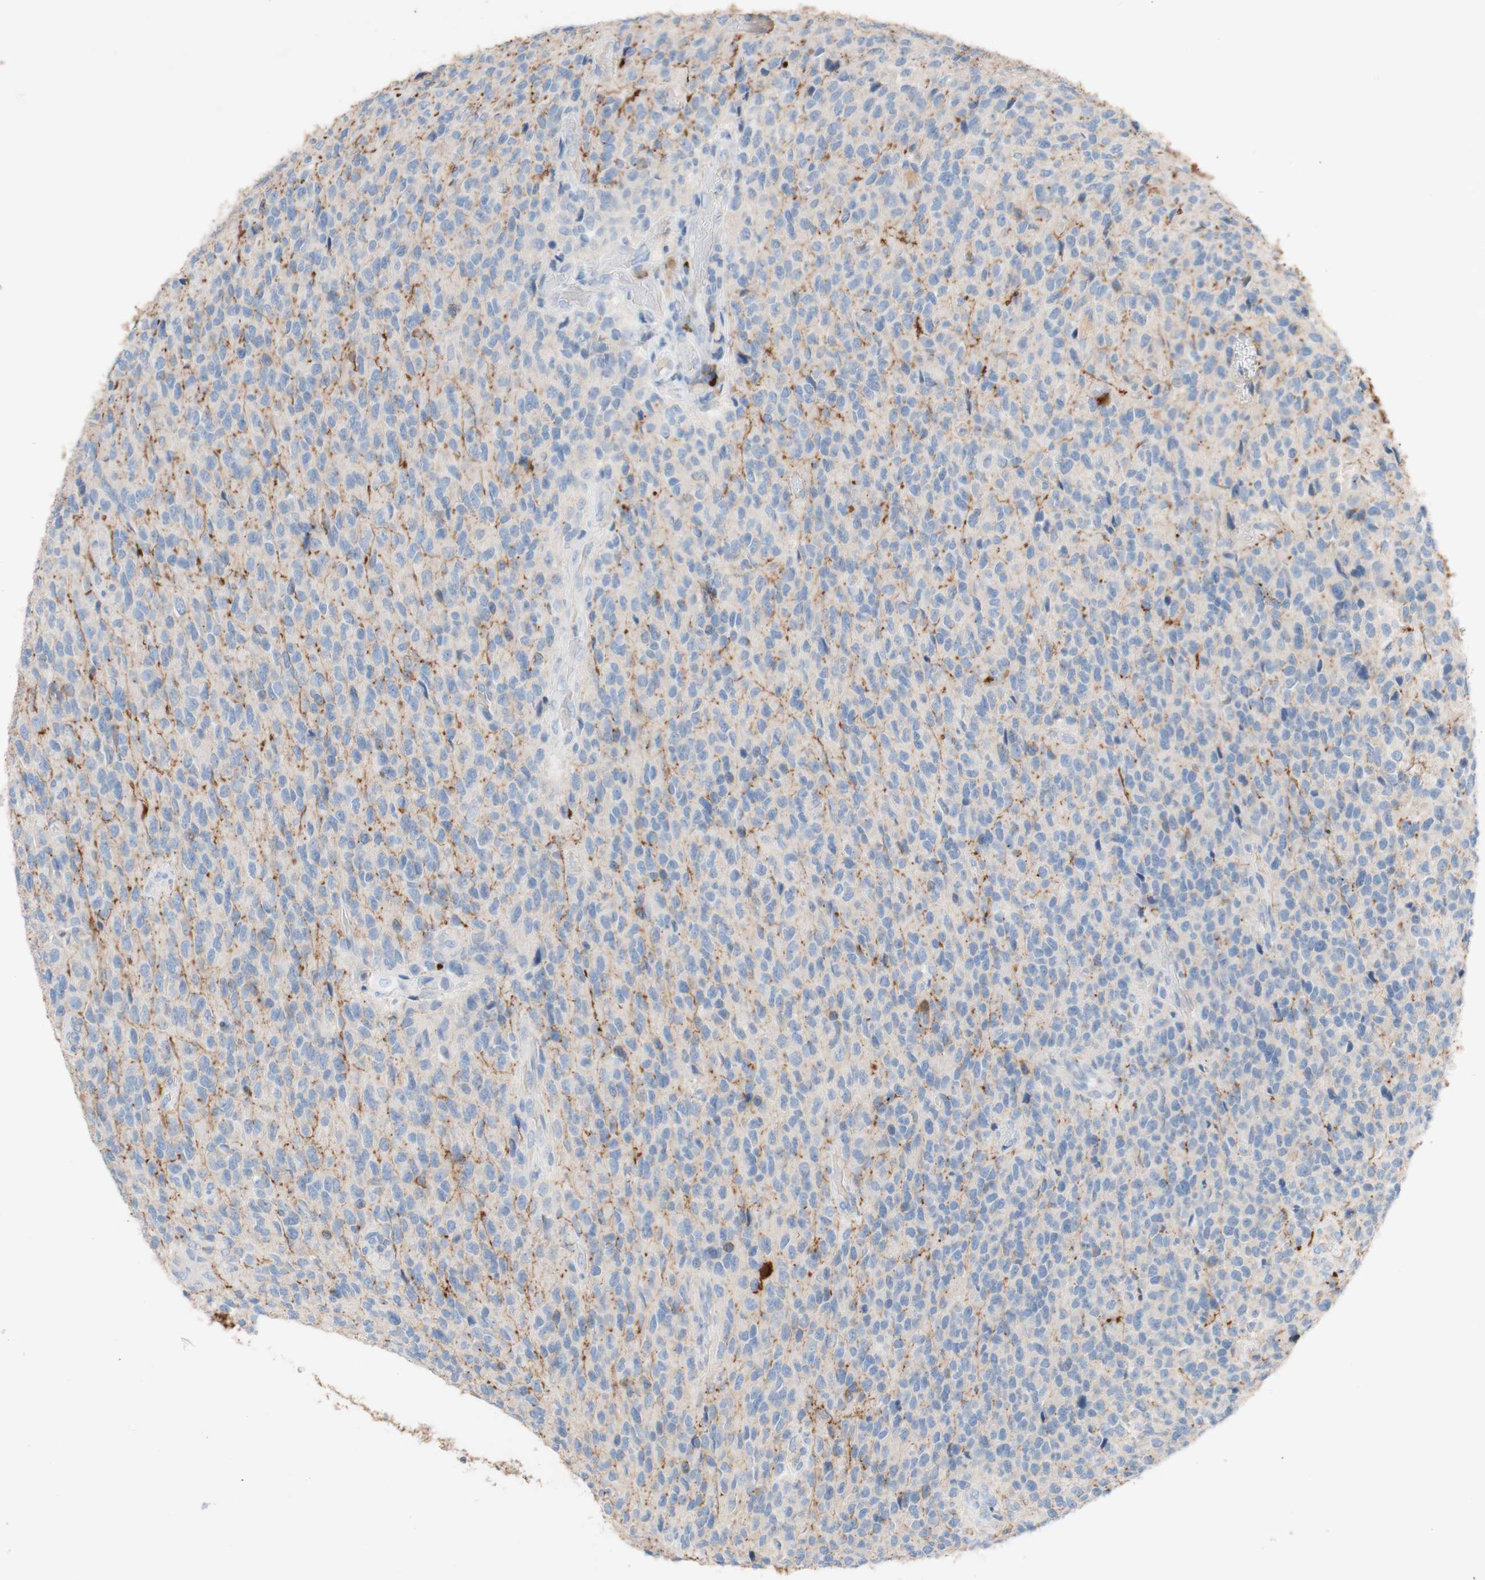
{"staining": {"intensity": "negative", "quantity": "none", "location": "none"}, "tissue": "glioma", "cell_type": "Tumor cells", "image_type": "cancer", "snomed": [{"axis": "morphology", "description": "Glioma, malignant, High grade"}, {"axis": "topography", "description": "pancreas cauda"}], "caption": "Photomicrograph shows no protein staining in tumor cells of glioma tissue. The staining is performed using DAB brown chromogen with nuclei counter-stained in using hematoxylin.", "gene": "PACSIN1", "patient": {"sex": "male", "age": 60}}